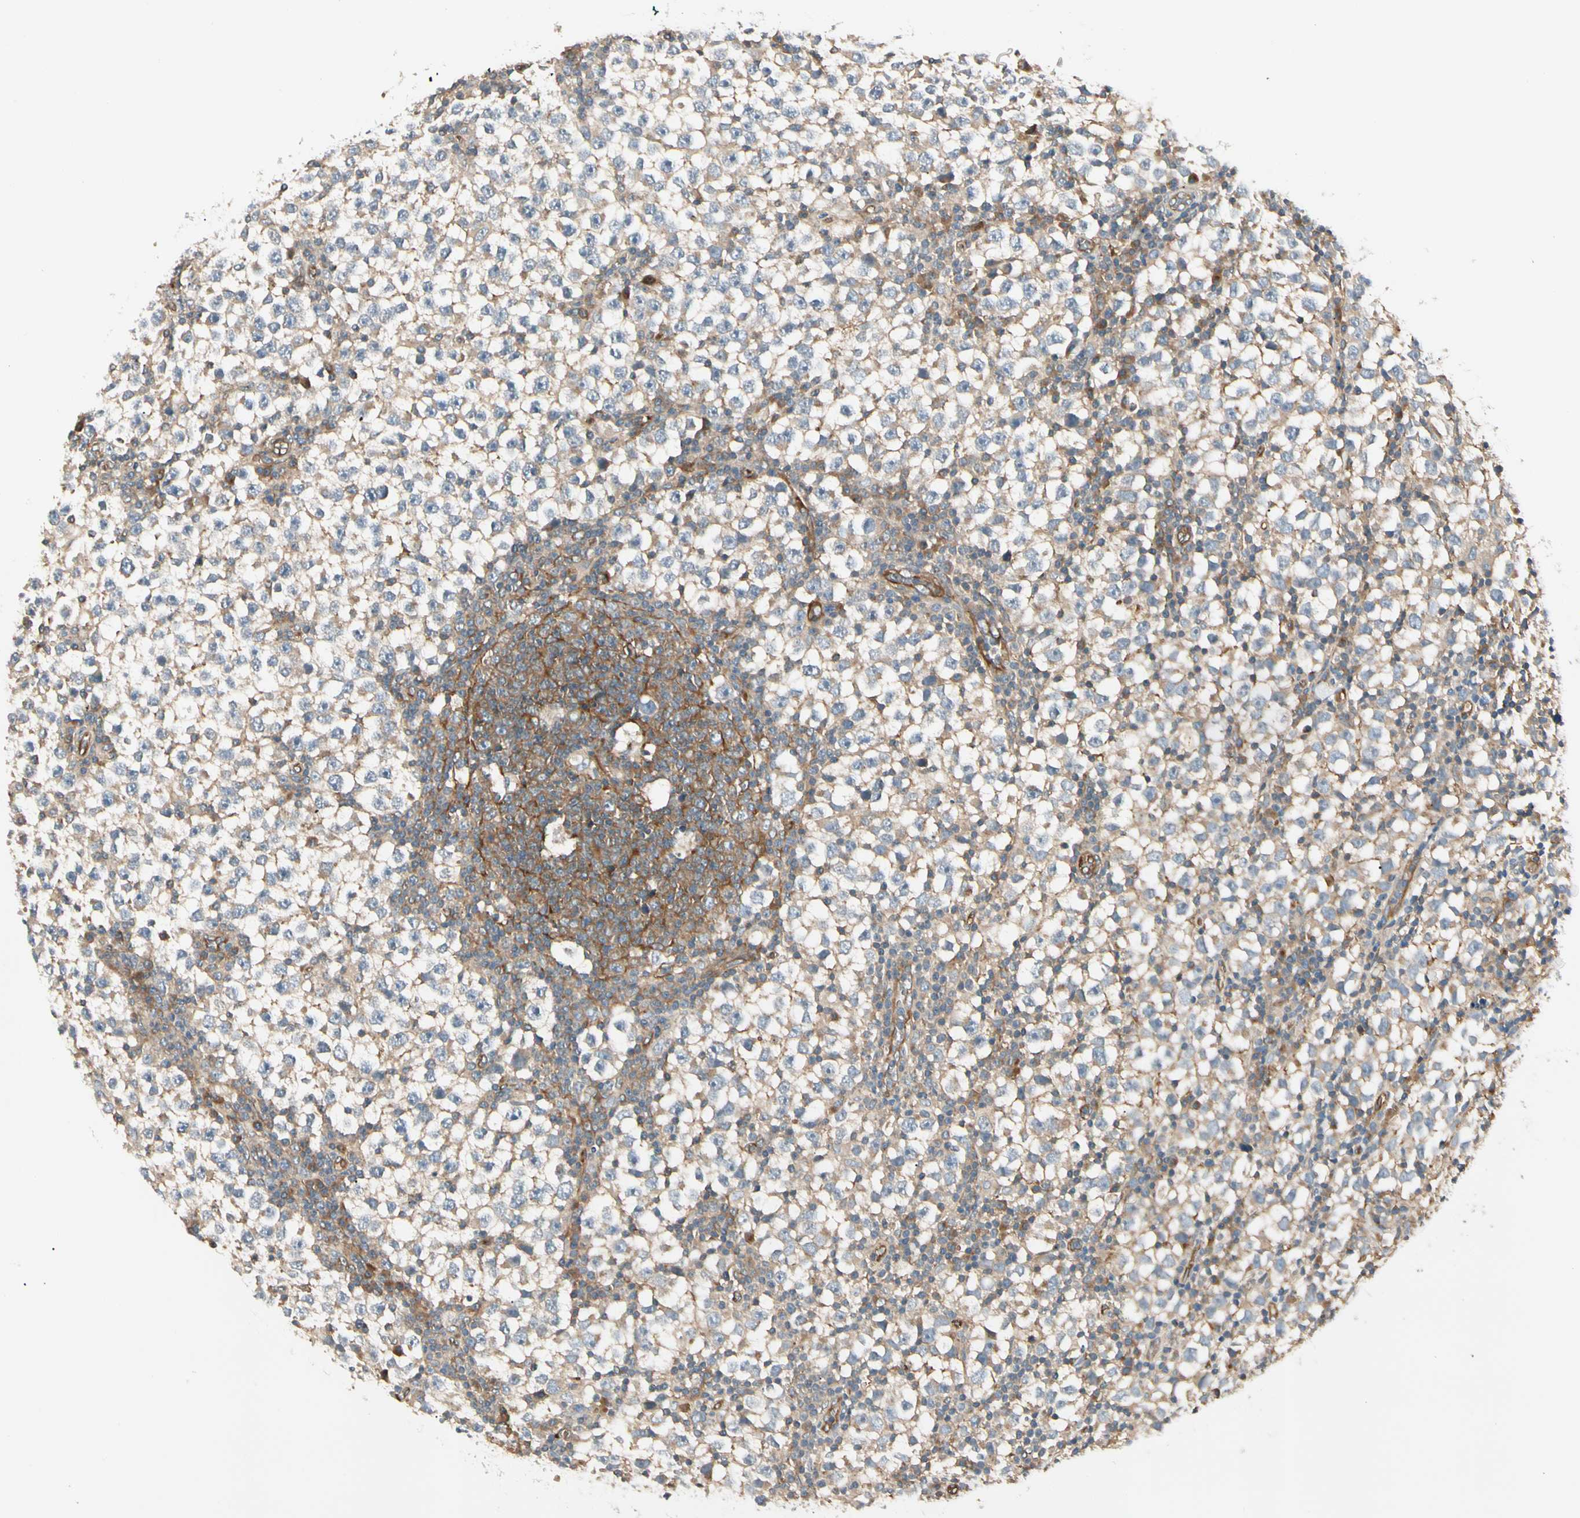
{"staining": {"intensity": "weak", "quantity": "25%-75%", "location": "cytoplasmic/membranous"}, "tissue": "testis cancer", "cell_type": "Tumor cells", "image_type": "cancer", "snomed": [{"axis": "morphology", "description": "Seminoma, NOS"}, {"axis": "topography", "description": "Testis"}], "caption": "Testis seminoma stained for a protein exhibits weak cytoplasmic/membranous positivity in tumor cells.", "gene": "ROCK2", "patient": {"sex": "male", "age": 65}}